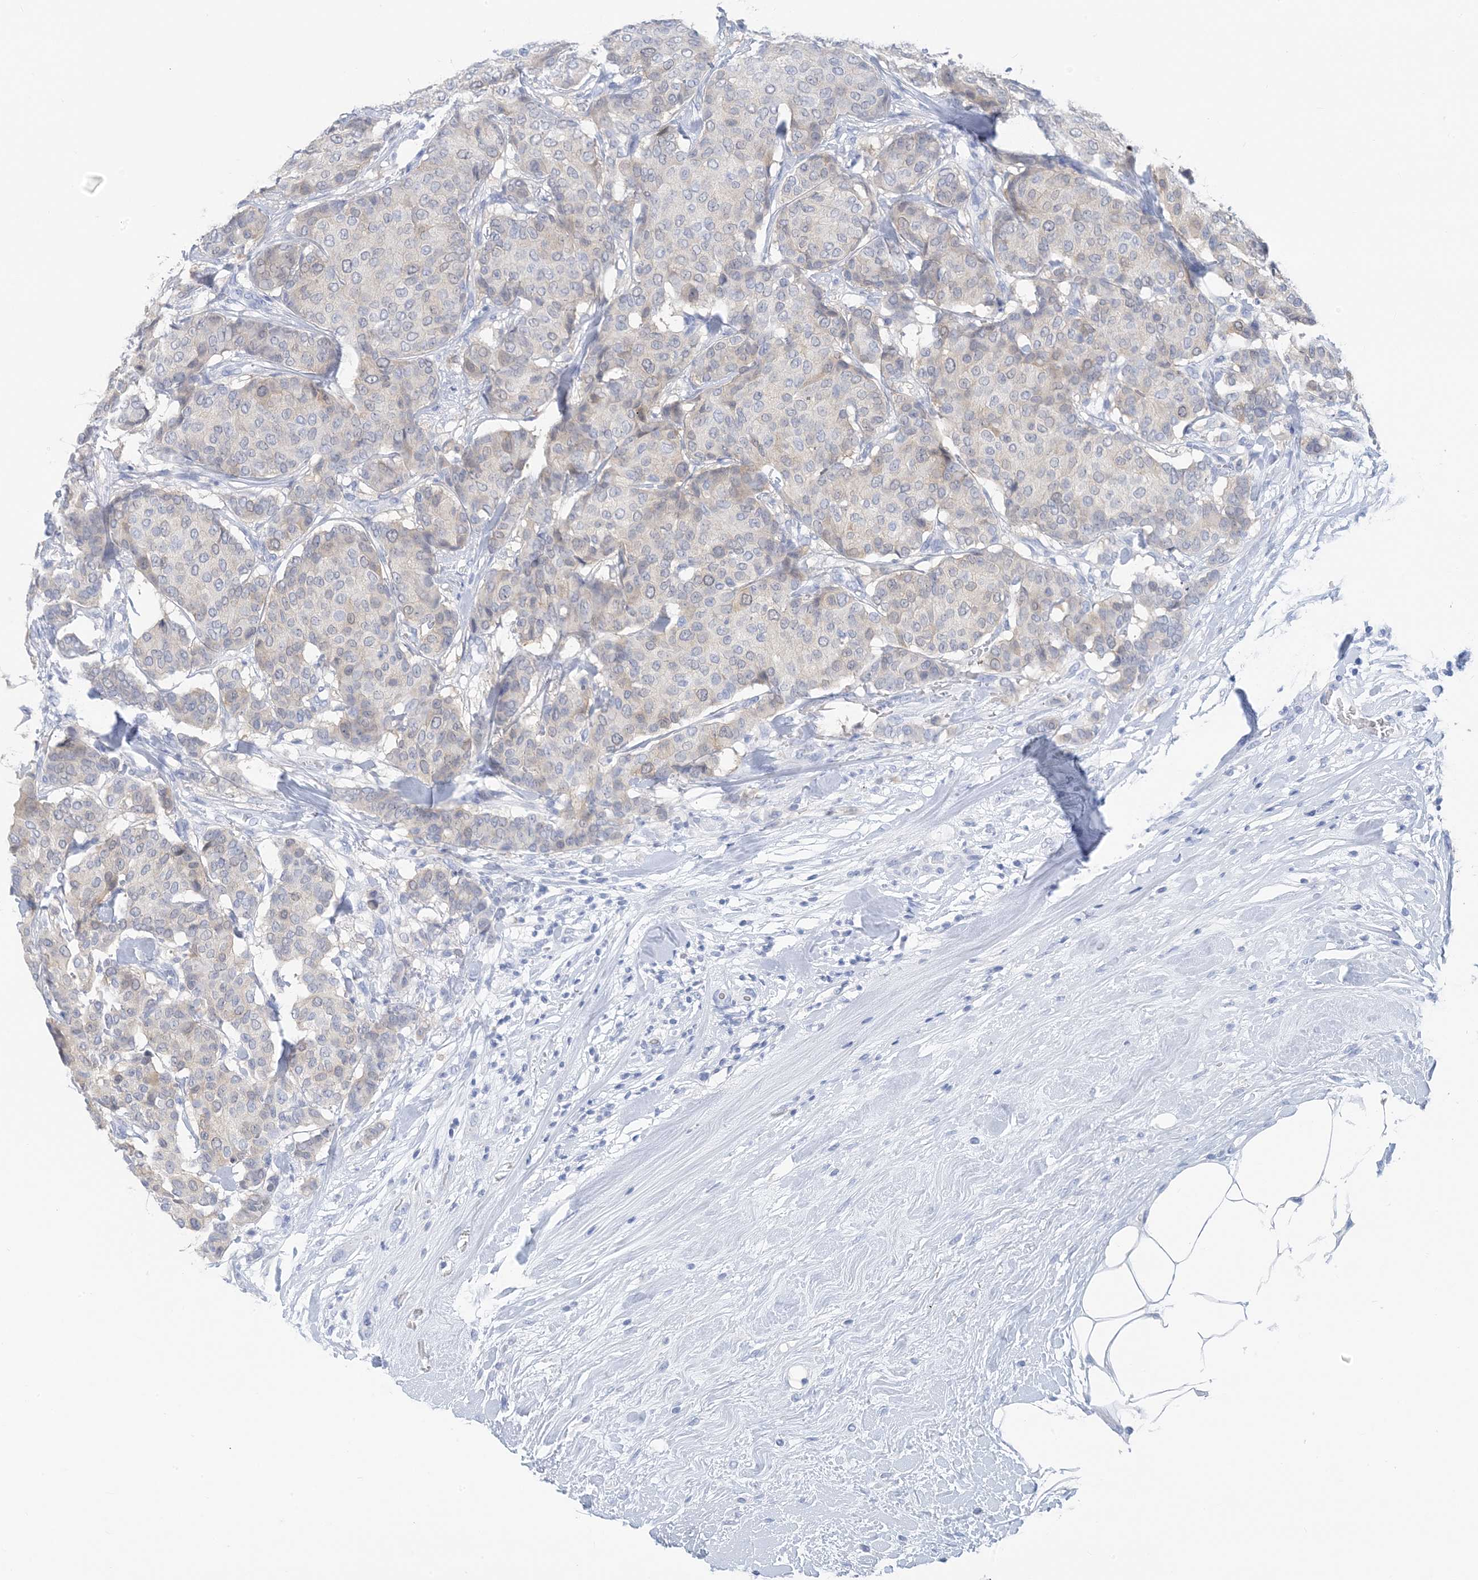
{"staining": {"intensity": "negative", "quantity": "none", "location": "none"}, "tissue": "breast cancer", "cell_type": "Tumor cells", "image_type": "cancer", "snomed": [{"axis": "morphology", "description": "Duct carcinoma"}, {"axis": "topography", "description": "Breast"}], "caption": "Immunohistochemical staining of breast cancer (infiltrating ductal carcinoma) displays no significant expression in tumor cells.", "gene": "SH3YL1", "patient": {"sex": "female", "age": 75}}